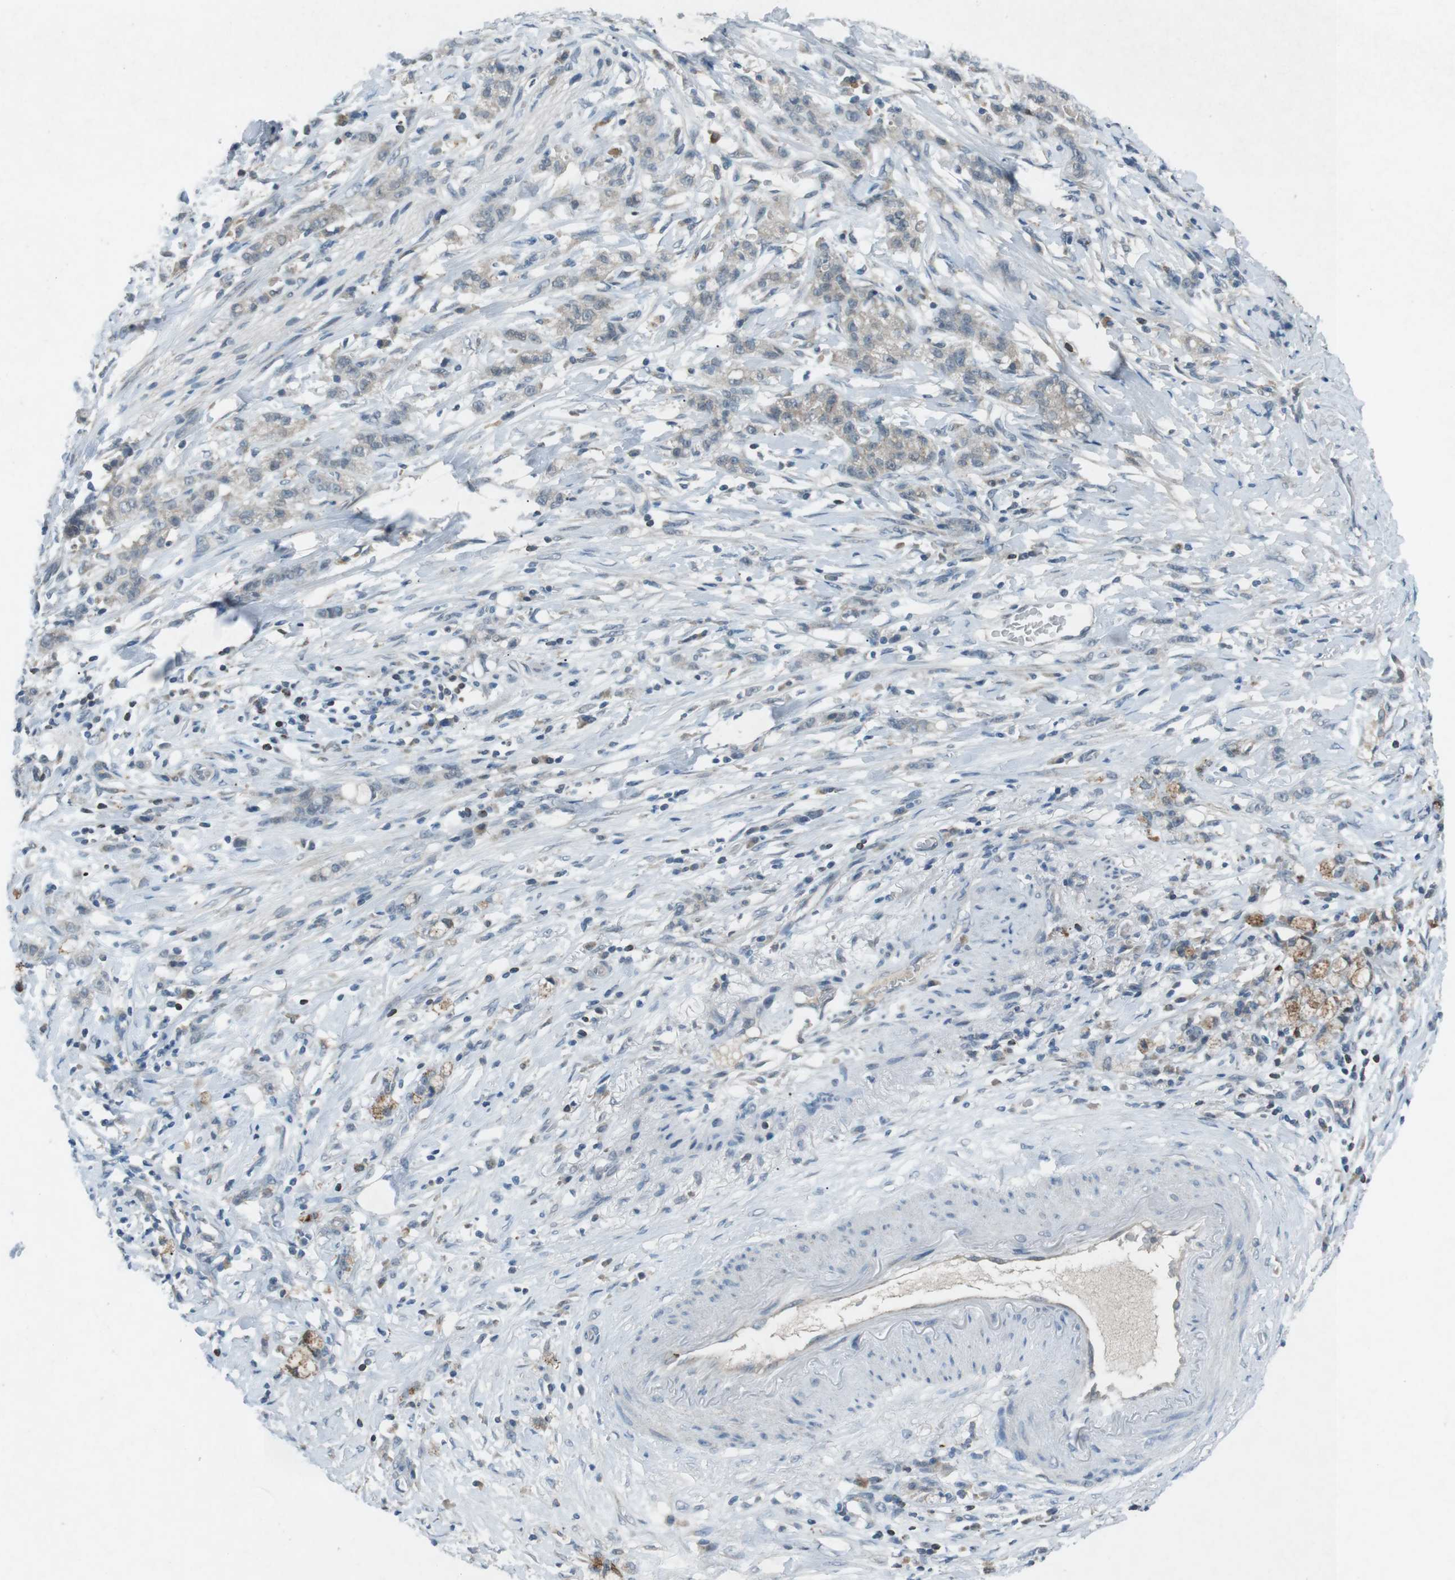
{"staining": {"intensity": "weak", "quantity": "<25%", "location": "cytoplasmic/membranous"}, "tissue": "stomach cancer", "cell_type": "Tumor cells", "image_type": "cancer", "snomed": [{"axis": "morphology", "description": "Adenocarcinoma, NOS"}, {"axis": "topography", "description": "Stomach, lower"}], "caption": "A histopathology image of human stomach cancer (adenocarcinoma) is negative for staining in tumor cells.", "gene": "FCRLA", "patient": {"sex": "male", "age": 88}}